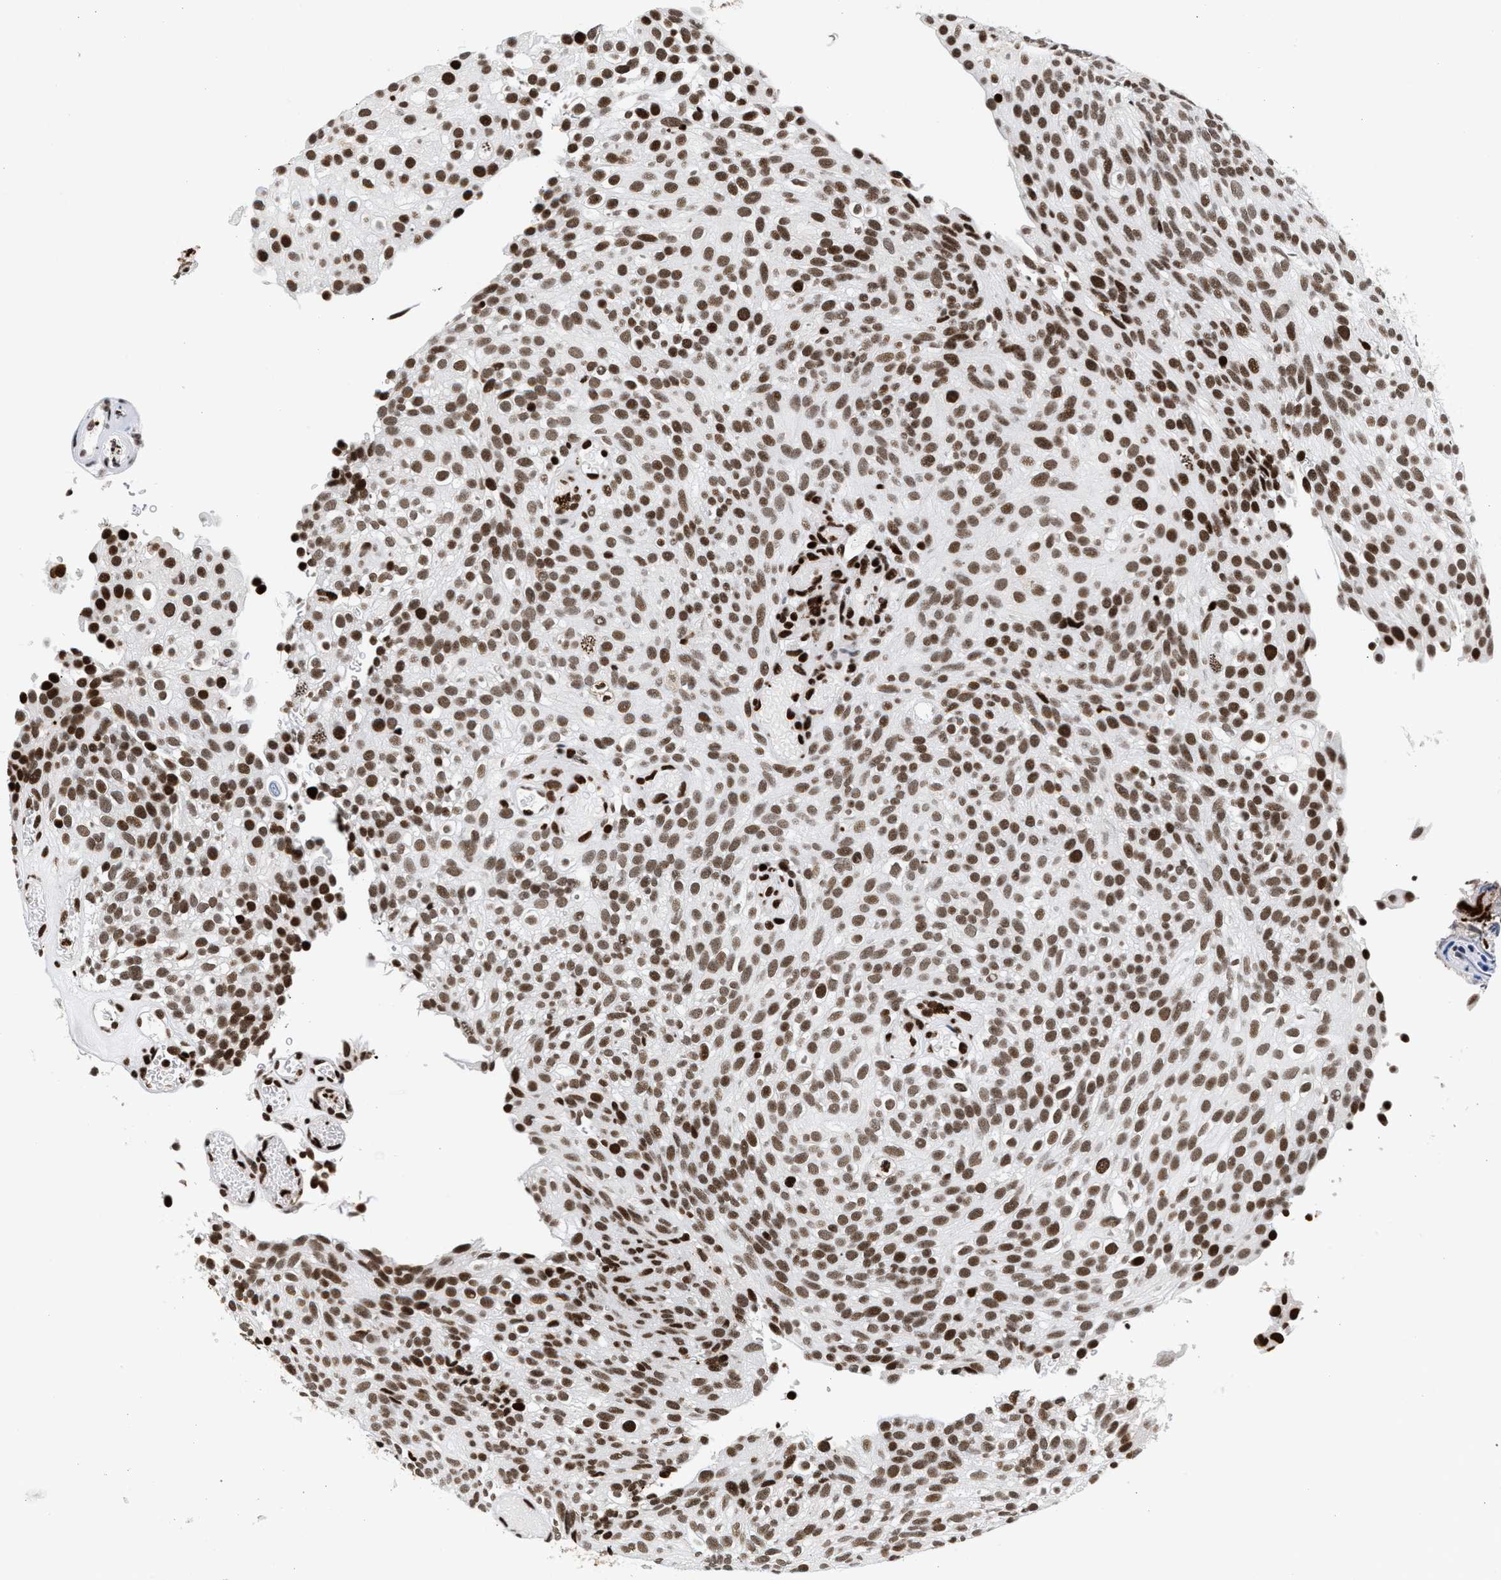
{"staining": {"intensity": "moderate", "quantity": ">75%", "location": "nuclear"}, "tissue": "urothelial cancer", "cell_type": "Tumor cells", "image_type": "cancer", "snomed": [{"axis": "morphology", "description": "Urothelial carcinoma, Low grade"}, {"axis": "topography", "description": "Urinary bladder"}], "caption": "This is a micrograph of immunohistochemistry staining of urothelial cancer, which shows moderate expression in the nuclear of tumor cells.", "gene": "RAD21", "patient": {"sex": "male", "age": 78}}